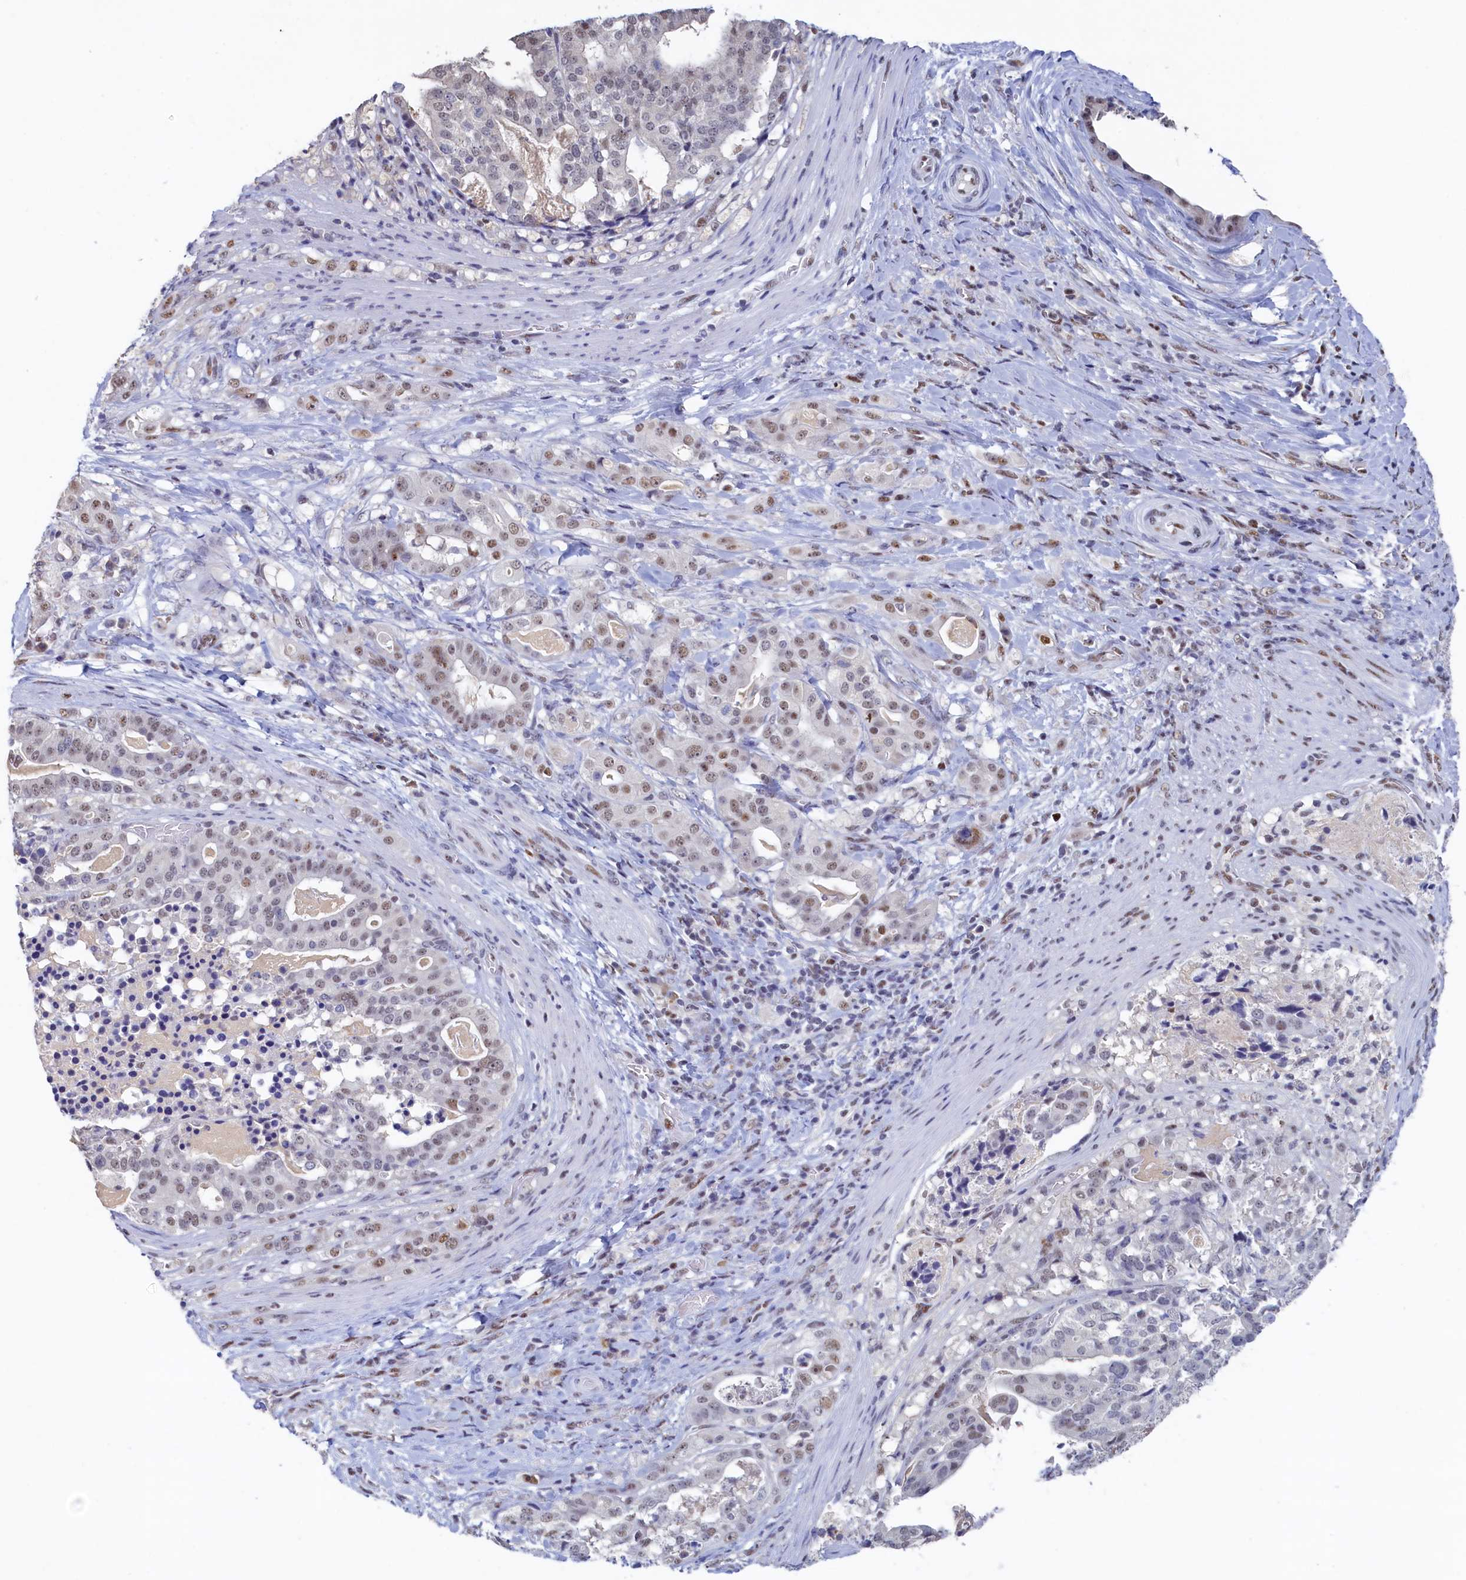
{"staining": {"intensity": "weak", "quantity": "<25%", "location": "nuclear"}, "tissue": "stomach cancer", "cell_type": "Tumor cells", "image_type": "cancer", "snomed": [{"axis": "morphology", "description": "Adenocarcinoma, NOS"}, {"axis": "topography", "description": "Stomach"}], "caption": "Immunohistochemistry (IHC) of stomach cancer exhibits no expression in tumor cells.", "gene": "MOSPD3", "patient": {"sex": "male", "age": 48}}